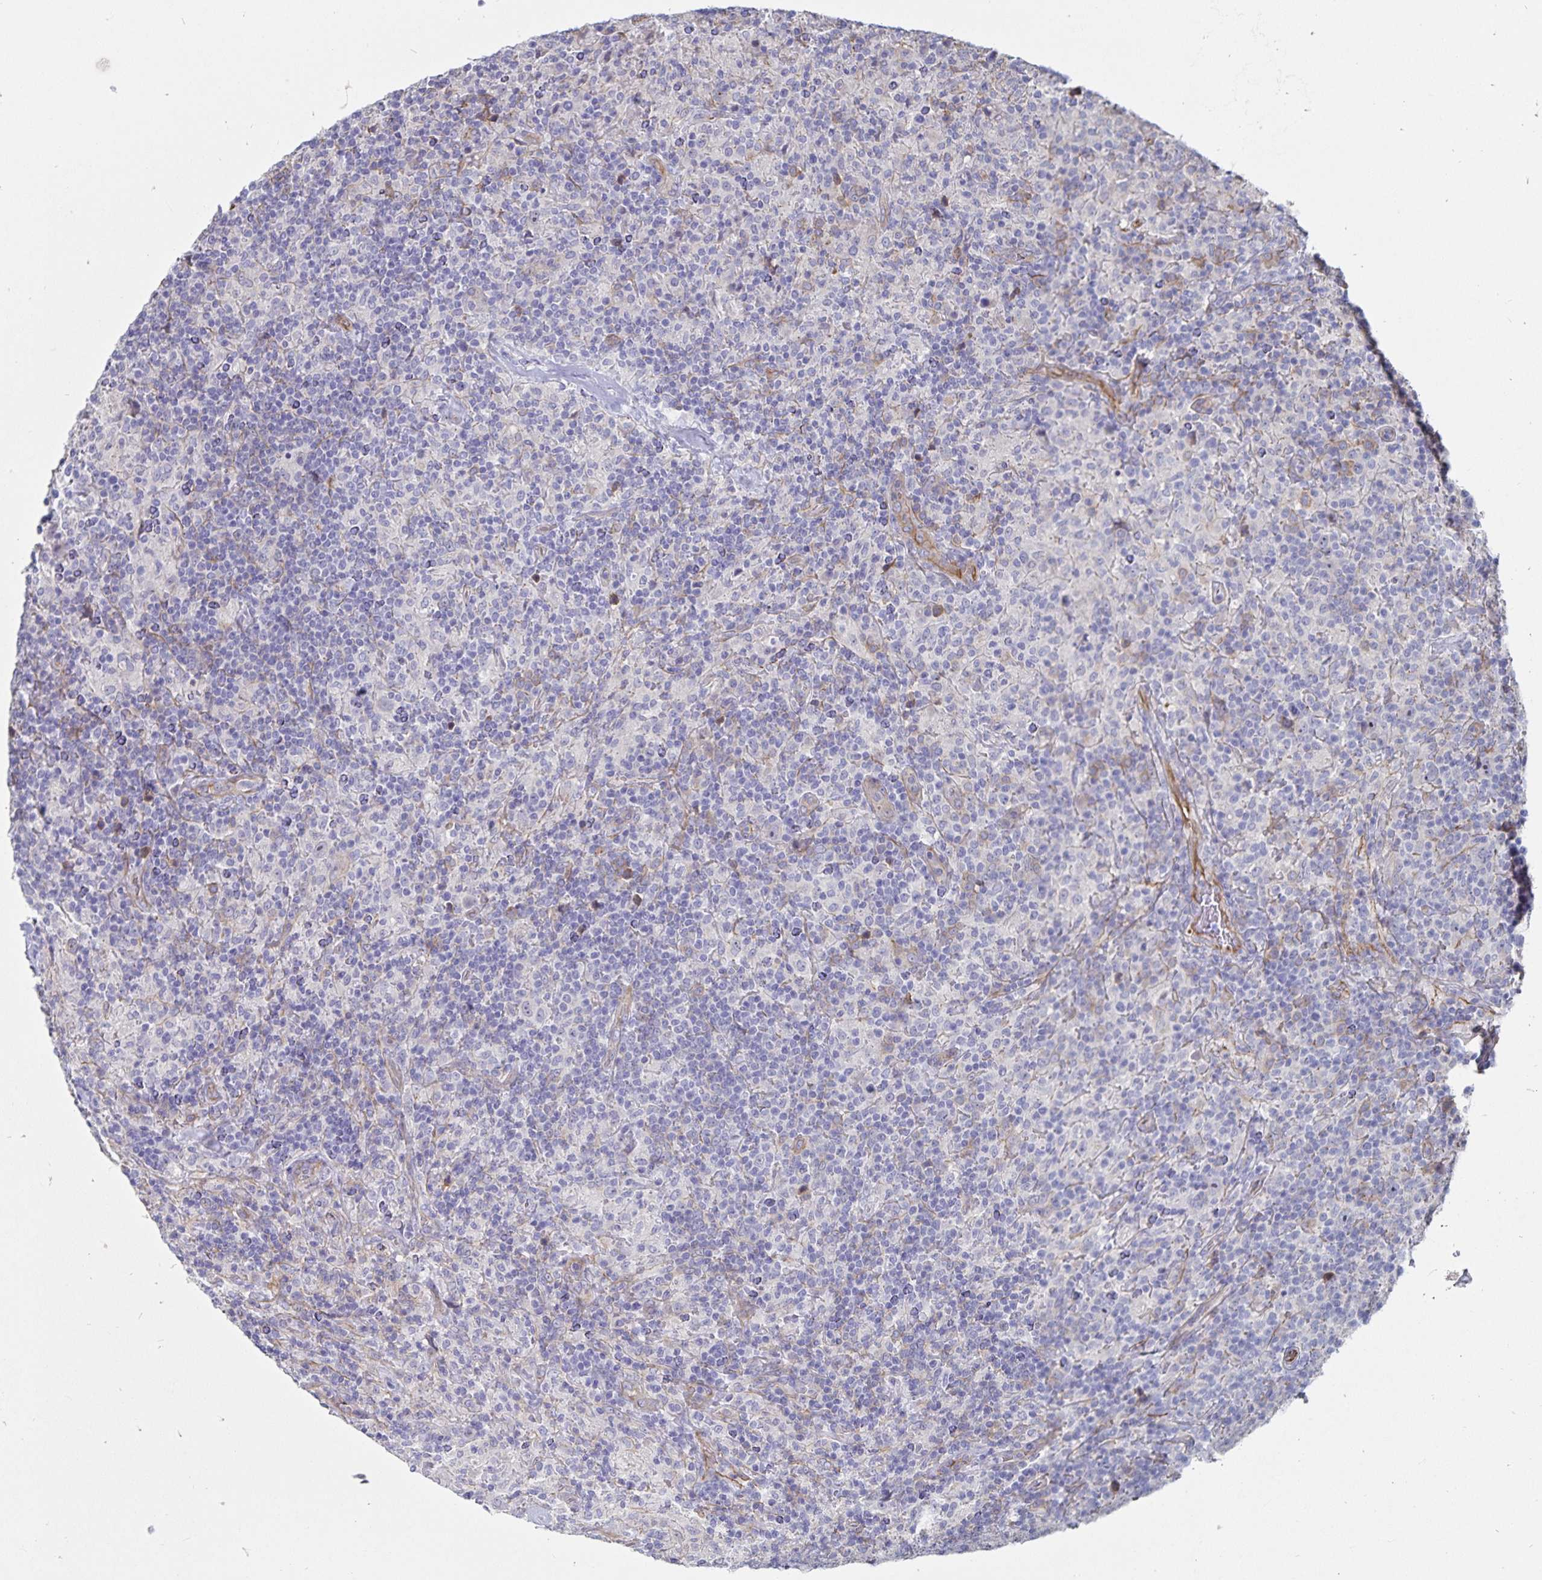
{"staining": {"intensity": "negative", "quantity": "none", "location": "none"}, "tissue": "lymphoma", "cell_type": "Tumor cells", "image_type": "cancer", "snomed": [{"axis": "morphology", "description": "Hodgkin's disease, NOS"}, {"axis": "topography", "description": "Lymph node"}], "caption": "This is a histopathology image of immunohistochemistry (IHC) staining of Hodgkin's disease, which shows no expression in tumor cells.", "gene": "SSTR1", "patient": {"sex": "male", "age": 70}}